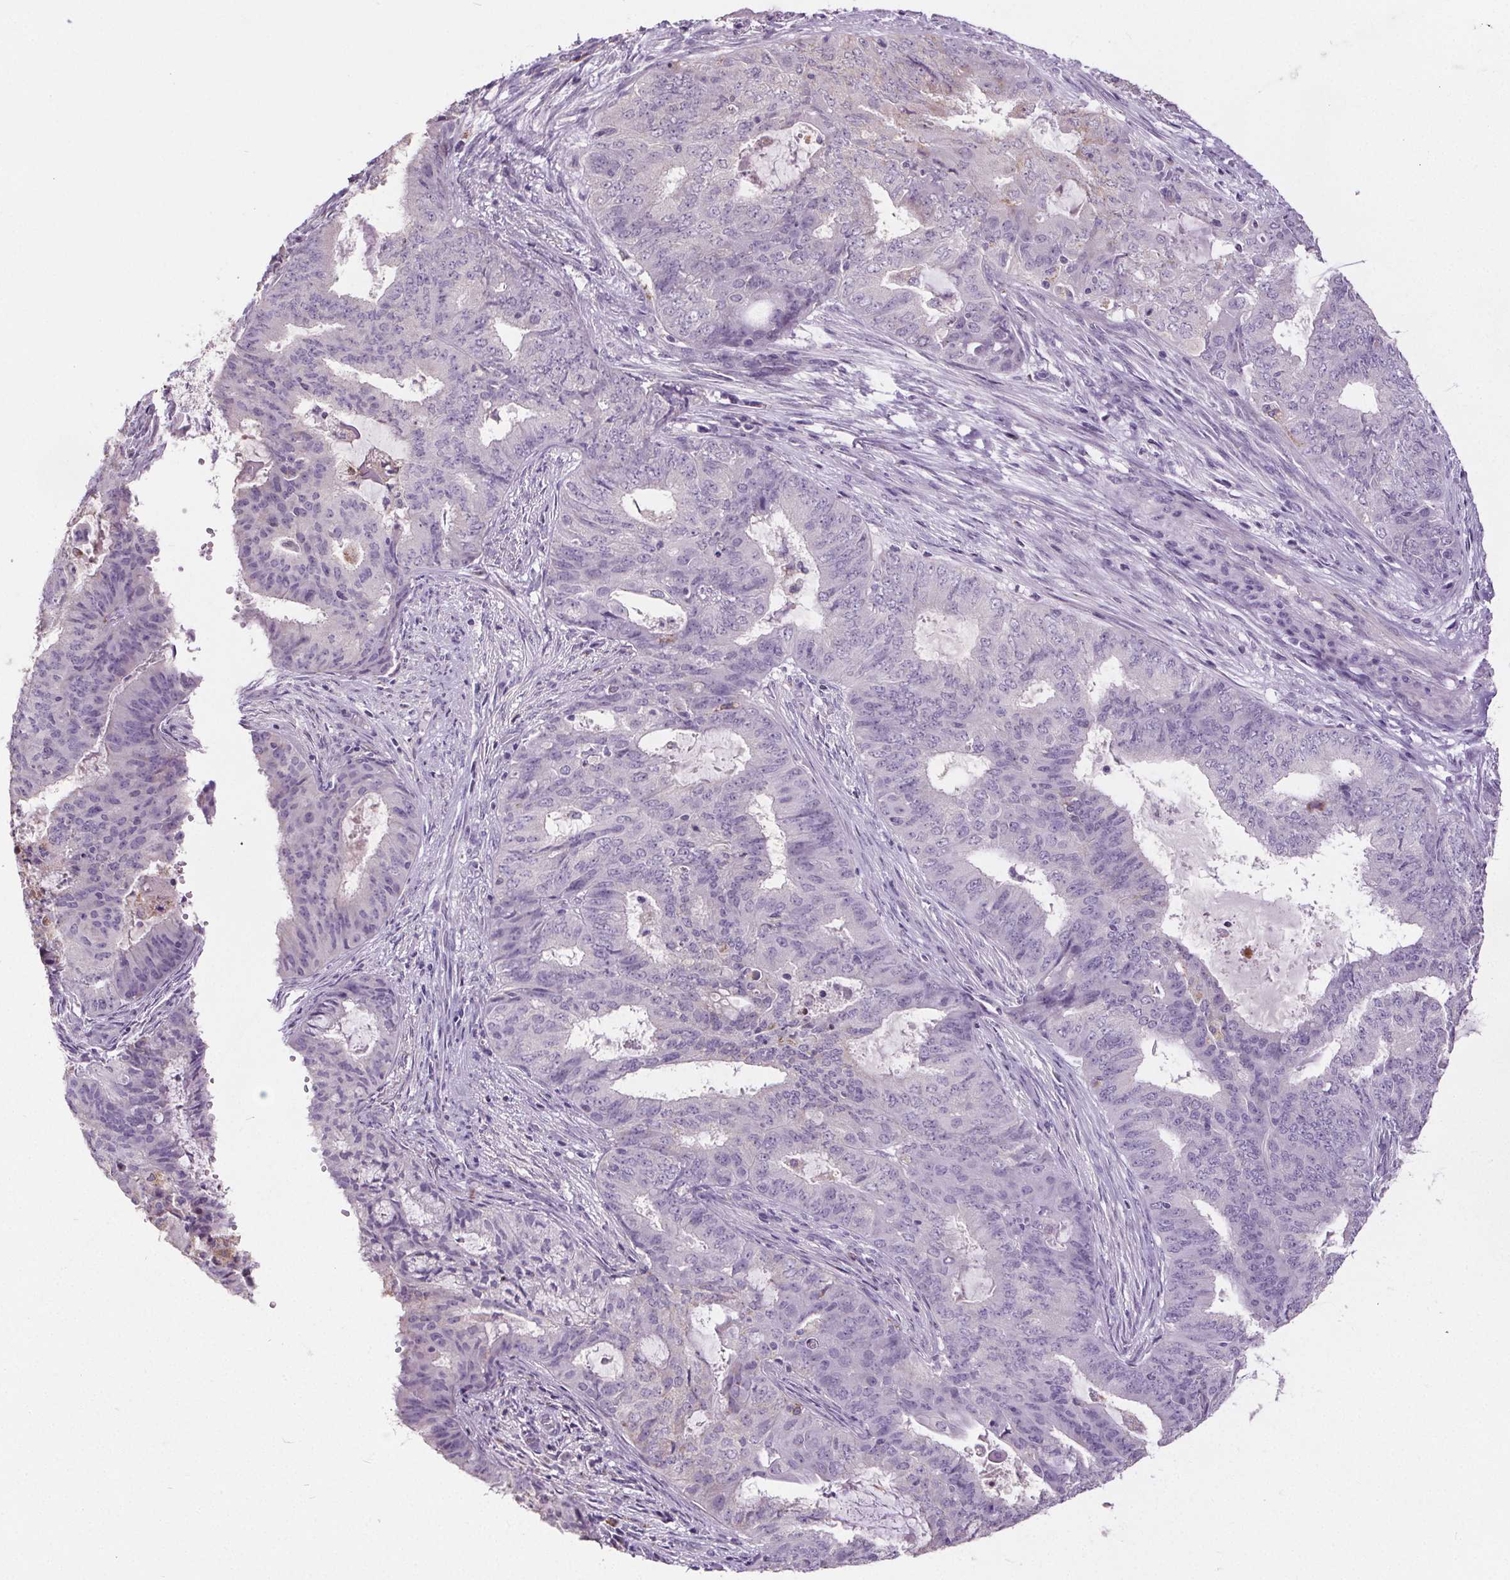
{"staining": {"intensity": "weak", "quantity": "<25%", "location": "cytoplasmic/membranous"}, "tissue": "endometrial cancer", "cell_type": "Tumor cells", "image_type": "cancer", "snomed": [{"axis": "morphology", "description": "Adenocarcinoma, NOS"}, {"axis": "topography", "description": "Endometrium"}], "caption": "Micrograph shows no protein staining in tumor cells of endometrial cancer (adenocarcinoma) tissue. (Brightfield microscopy of DAB immunohistochemistry (IHC) at high magnification).", "gene": "GPIHBP1", "patient": {"sex": "female", "age": 62}}